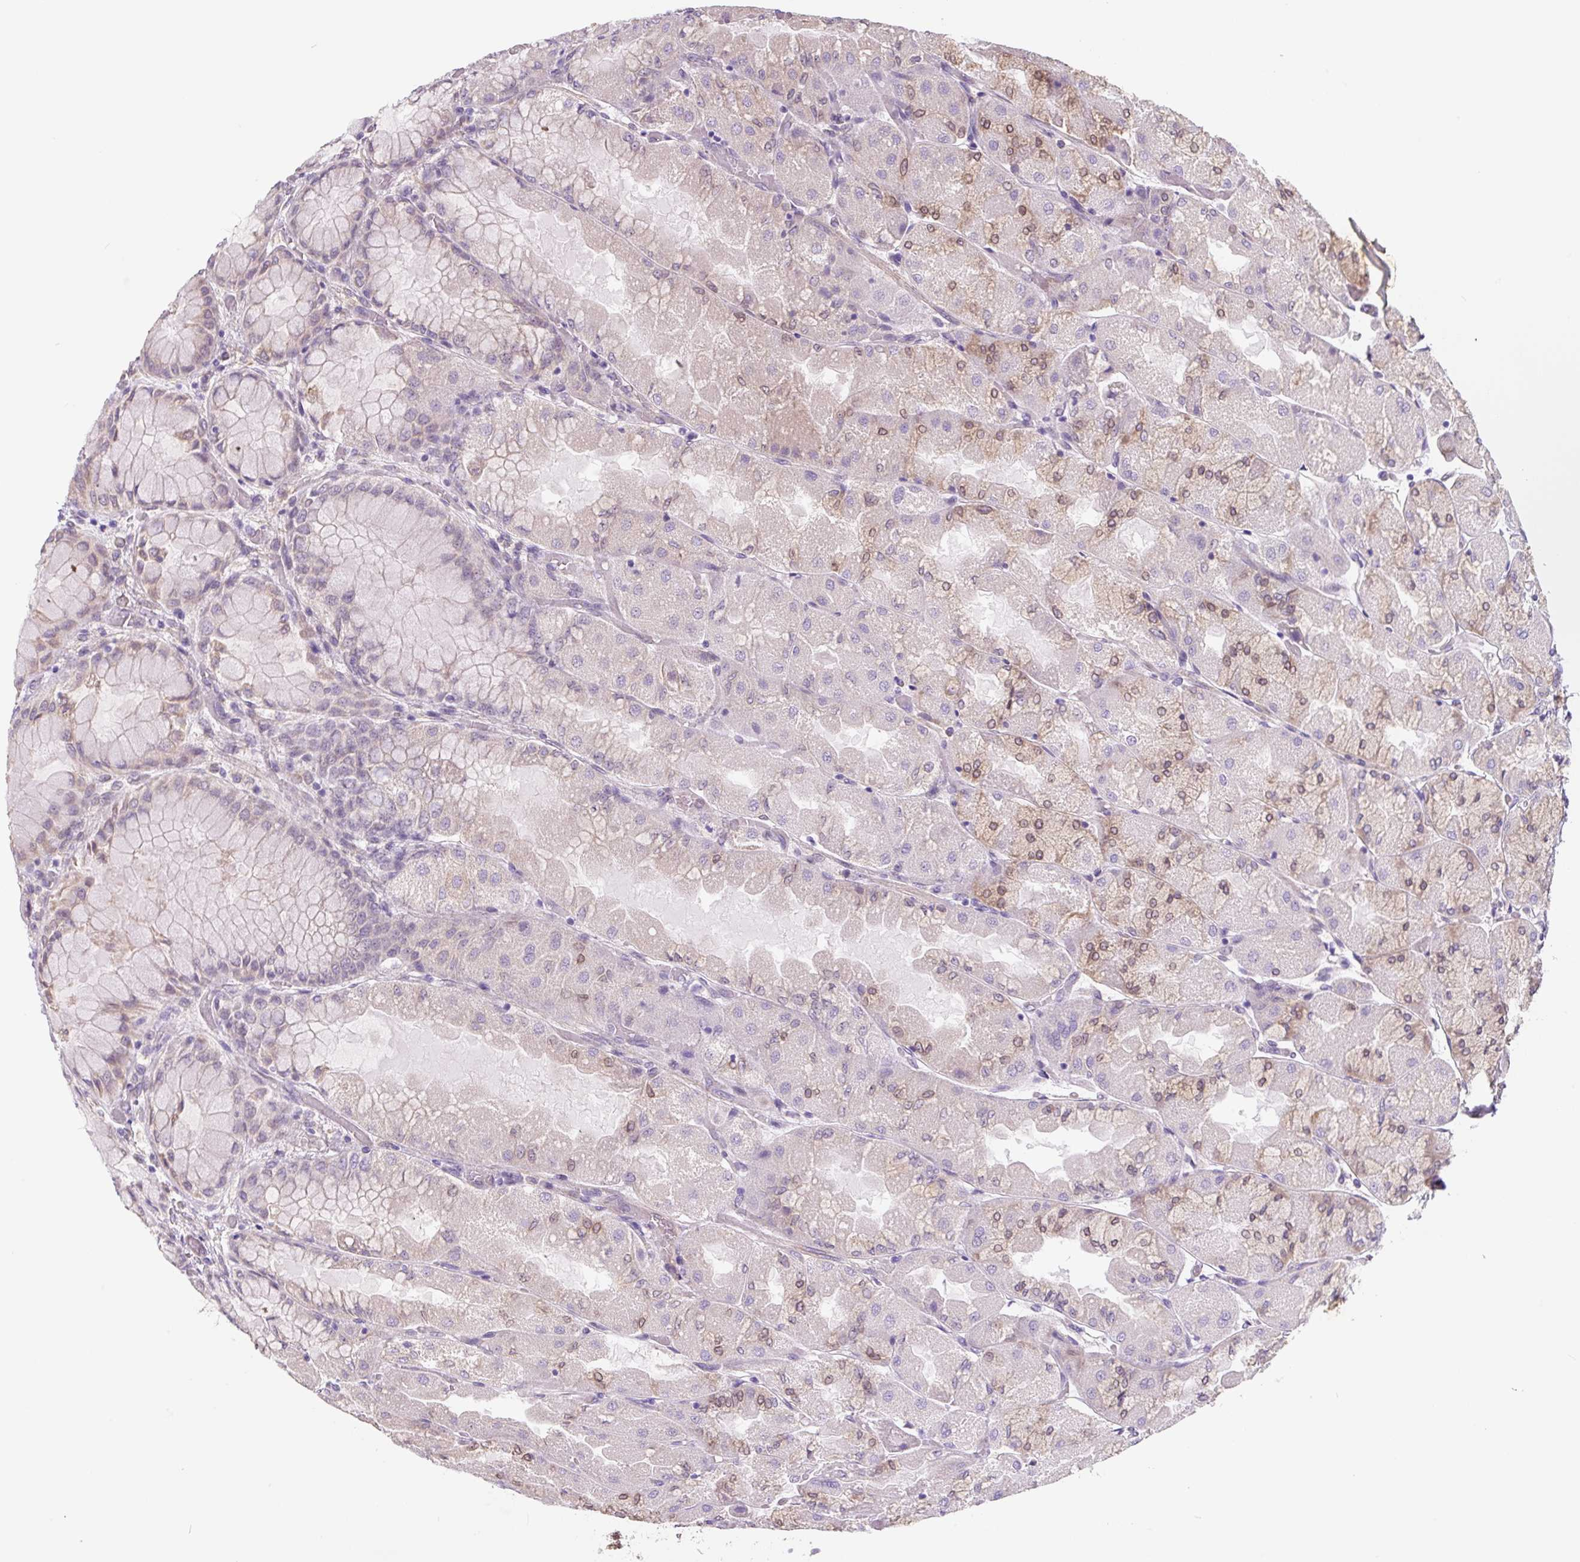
{"staining": {"intensity": "moderate", "quantity": "25%-75%", "location": "cytoplasmic/membranous"}, "tissue": "stomach", "cell_type": "Glandular cells", "image_type": "normal", "snomed": [{"axis": "morphology", "description": "Normal tissue, NOS"}, {"axis": "topography", "description": "Stomach"}], "caption": "Protein staining of unremarkable stomach shows moderate cytoplasmic/membranous expression in approximately 25%-75% of glandular cells.", "gene": "ASRGL1", "patient": {"sex": "female", "age": 61}}